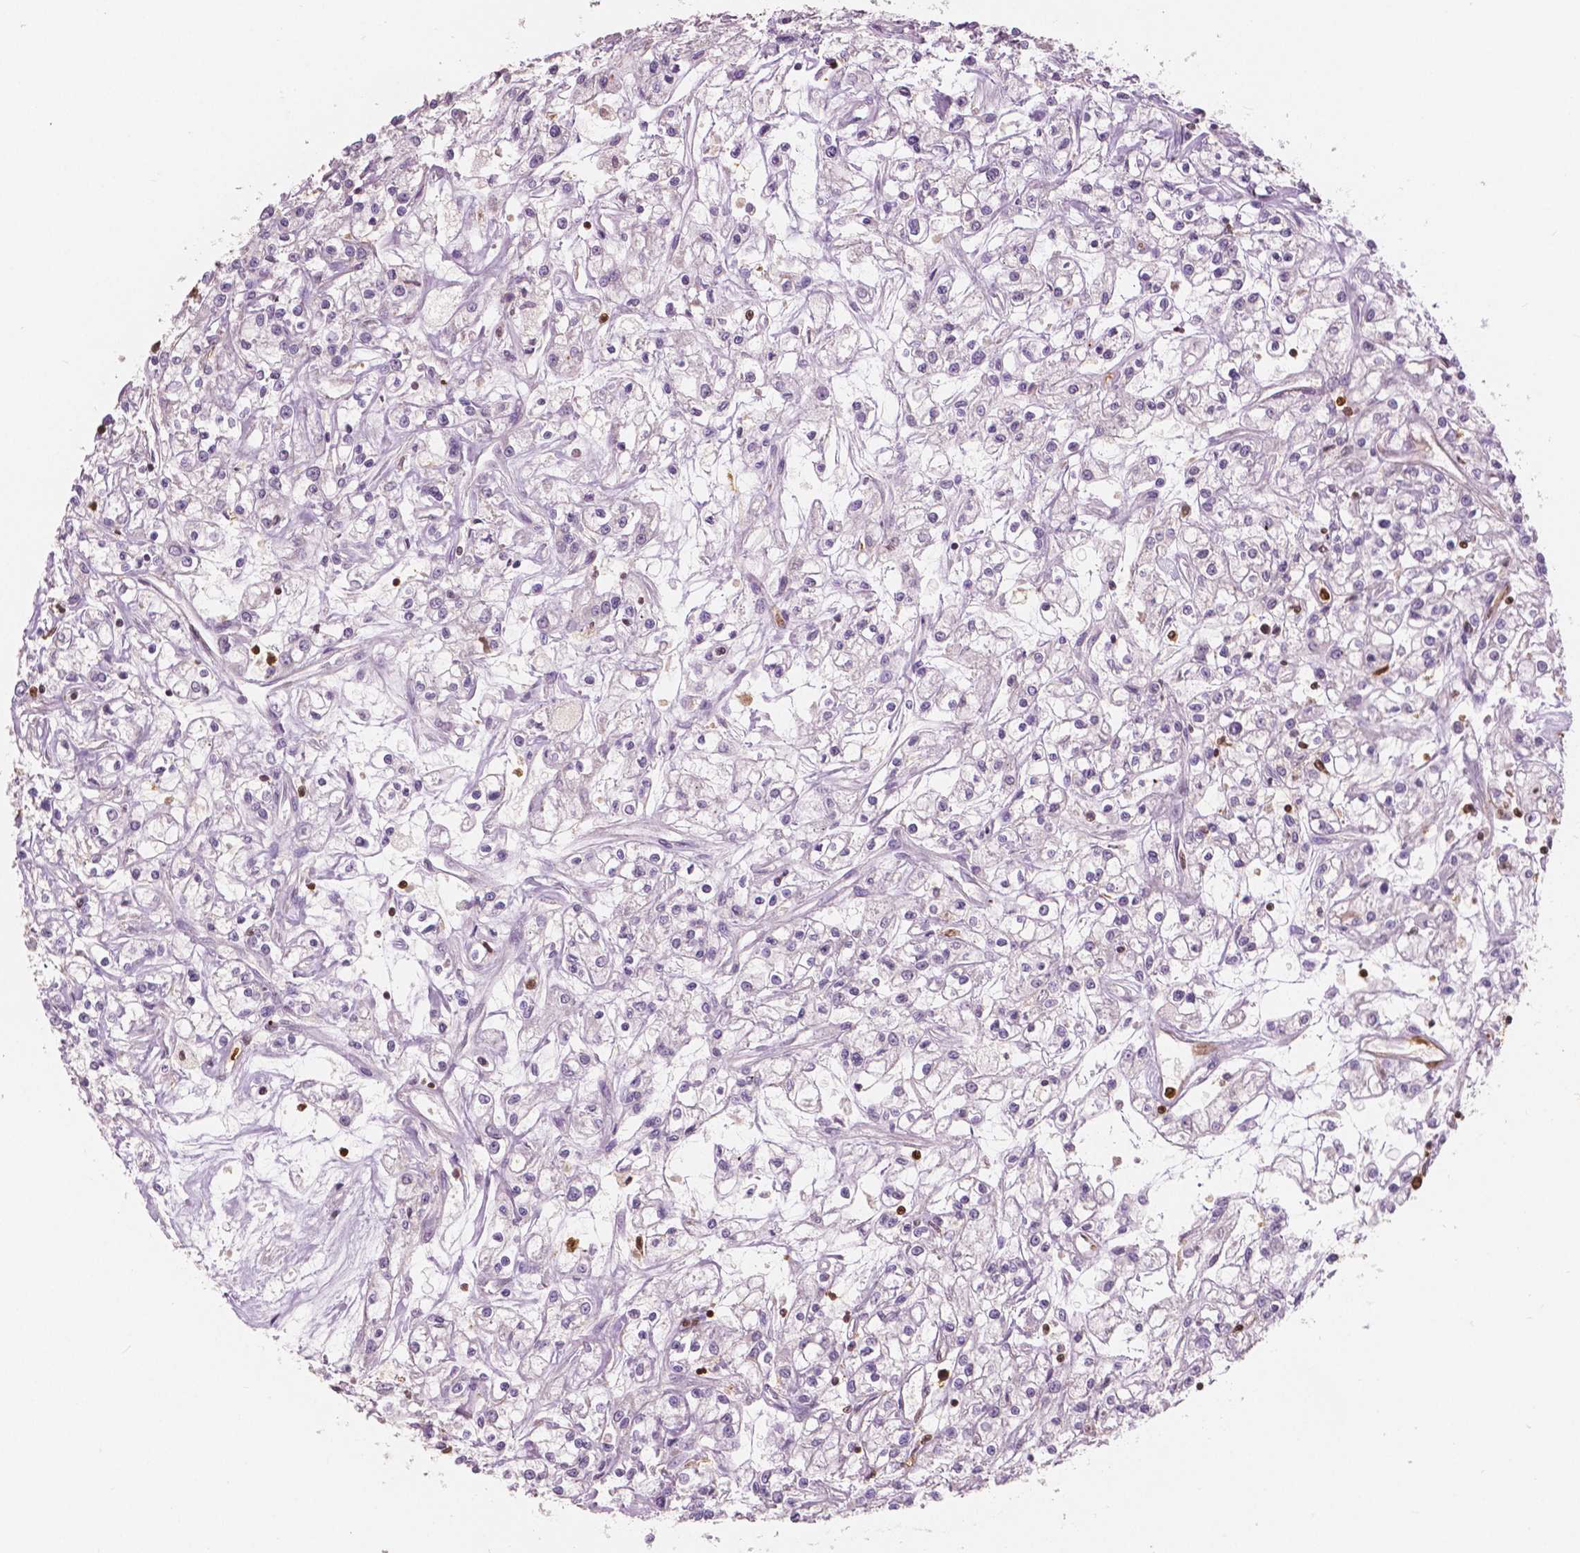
{"staining": {"intensity": "negative", "quantity": "none", "location": "none"}, "tissue": "renal cancer", "cell_type": "Tumor cells", "image_type": "cancer", "snomed": [{"axis": "morphology", "description": "Adenocarcinoma, NOS"}, {"axis": "topography", "description": "Kidney"}], "caption": "Photomicrograph shows no protein positivity in tumor cells of renal adenocarcinoma tissue.", "gene": "S100A4", "patient": {"sex": "female", "age": 59}}